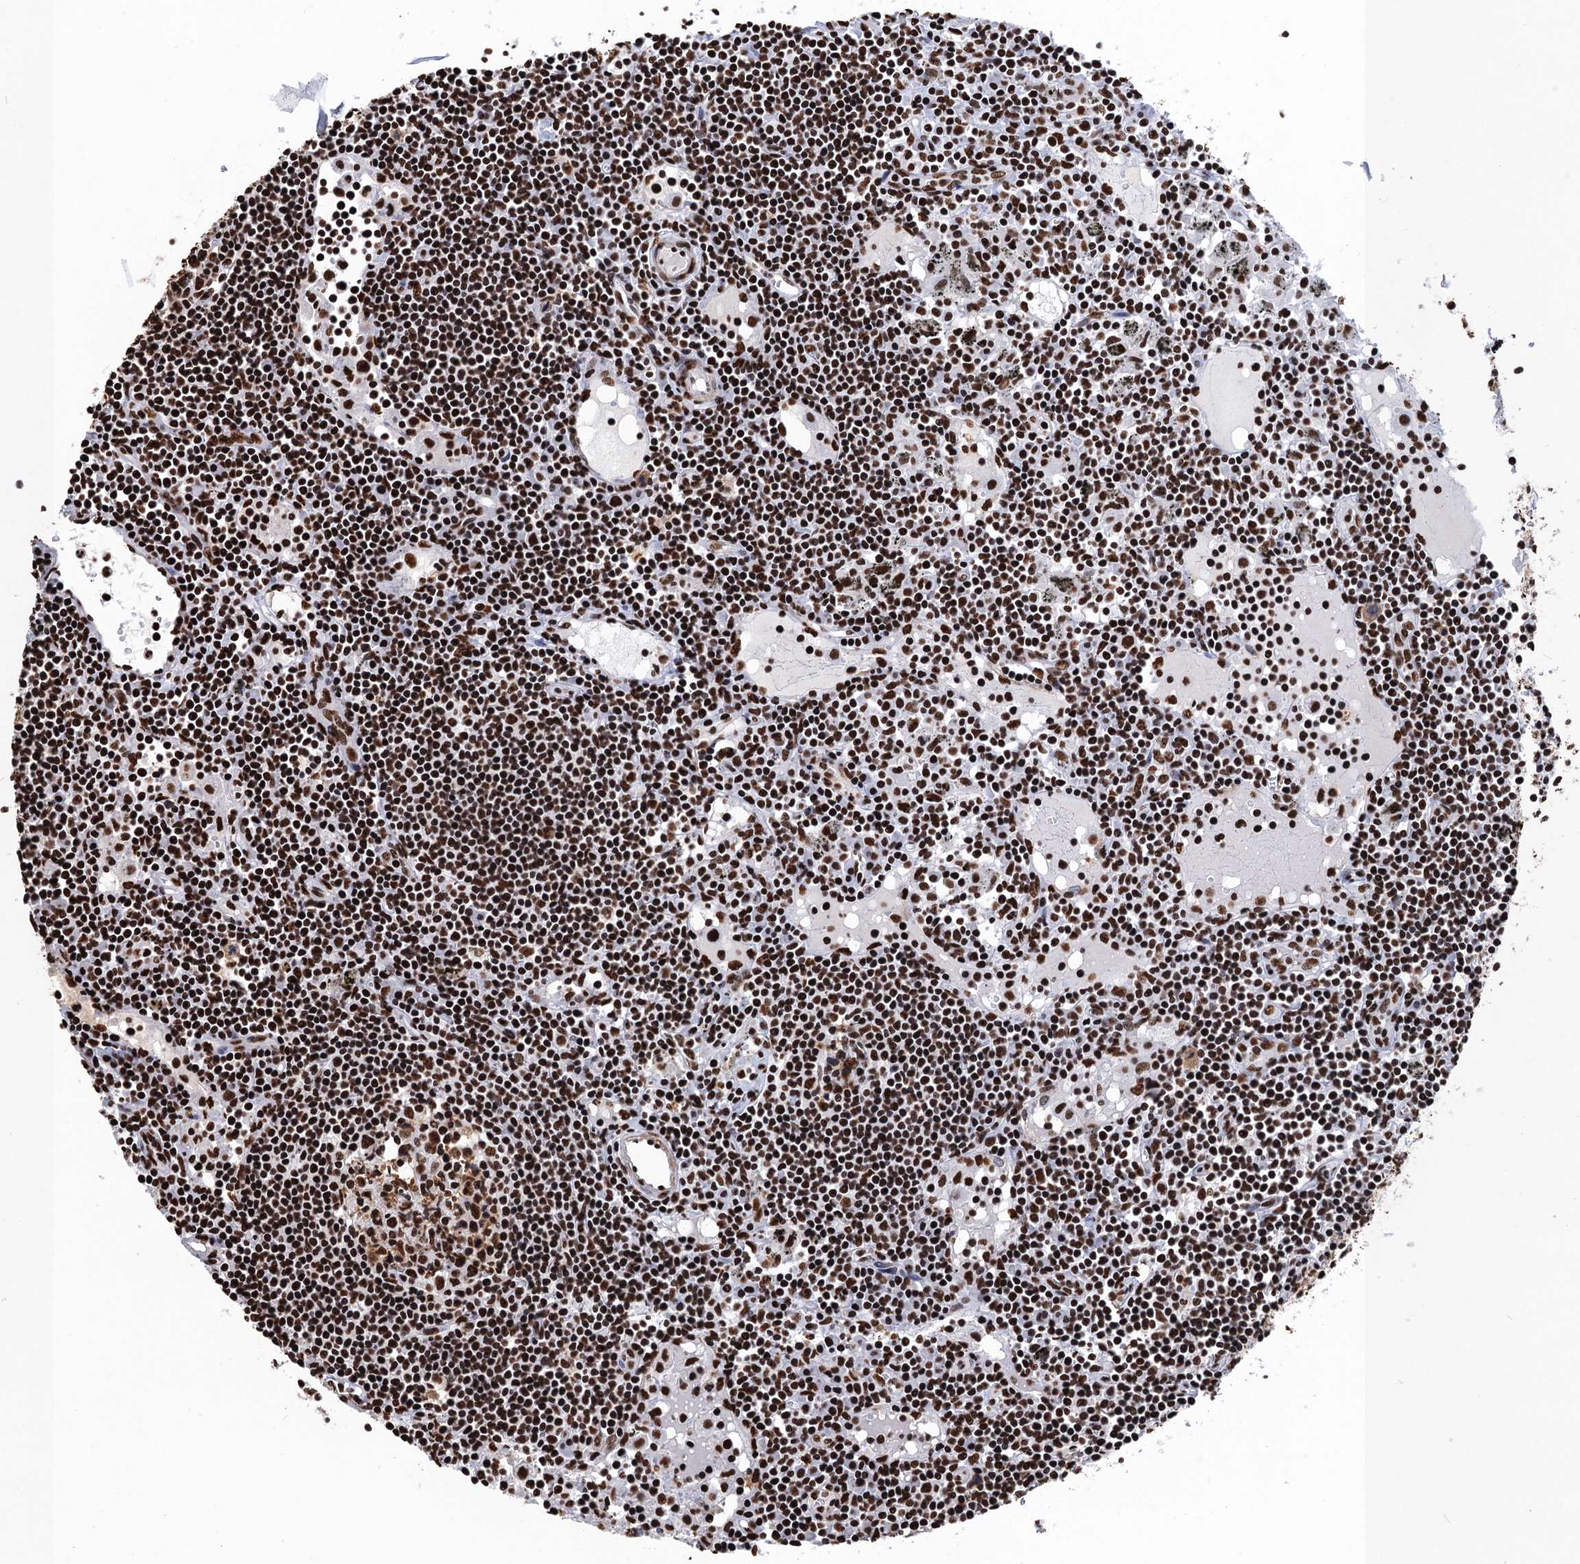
{"staining": {"intensity": "strong", "quantity": ">75%", "location": "nuclear"}, "tissue": "lymph node", "cell_type": "Germinal center cells", "image_type": "normal", "snomed": [{"axis": "morphology", "description": "Normal tissue, NOS"}, {"axis": "topography", "description": "Lymph node"}], "caption": "Human lymph node stained for a protein (brown) shows strong nuclear positive positivity in about >75% of germinal center cells.", "gene": "UBA2", "patient": {"sex": "male", "age": 74}}